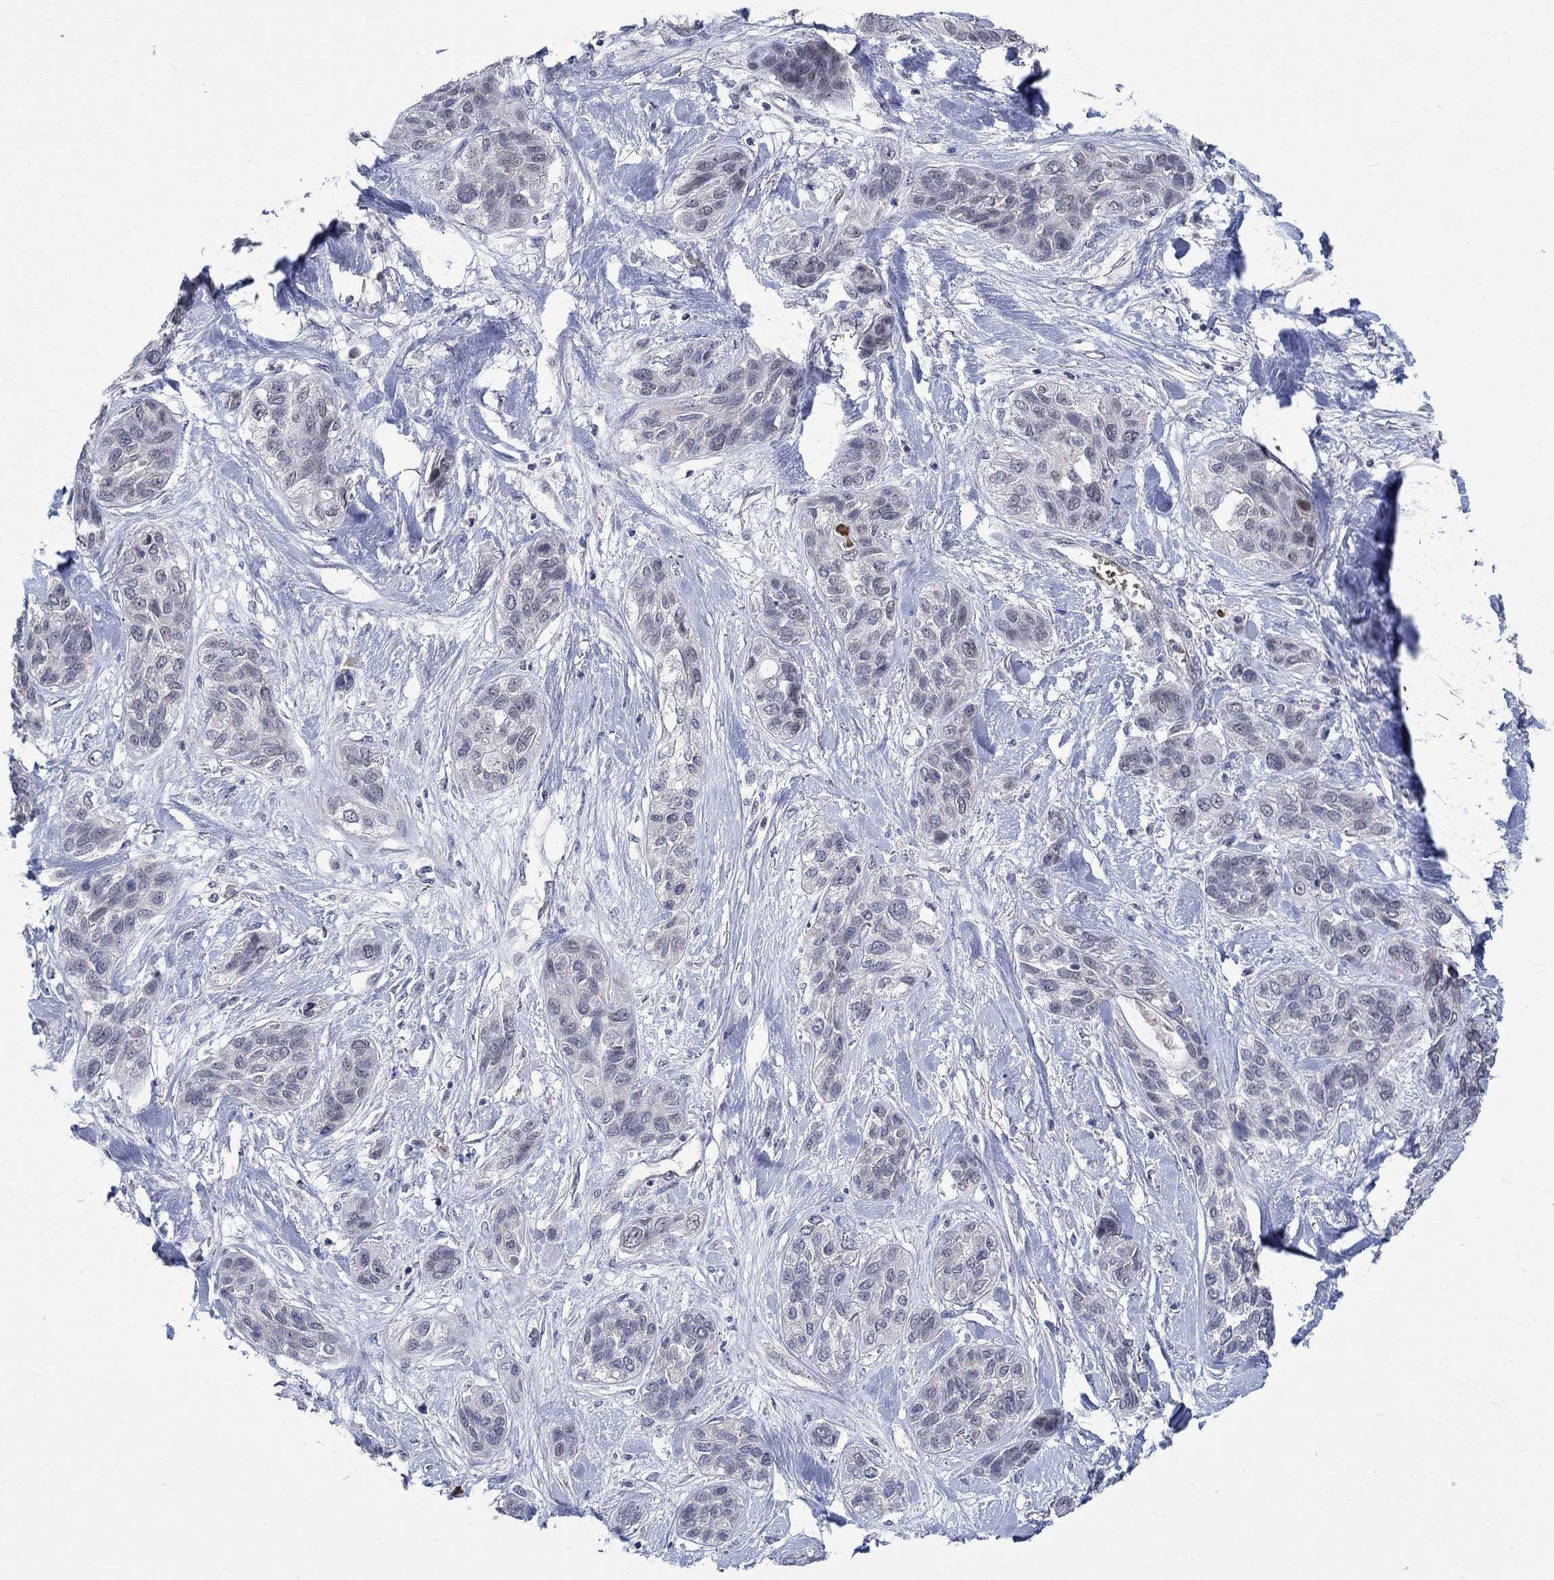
{"staining": {"intensity": "negative", "quantity": "none", "location": "none"}, "tissue": "lung cancer", "cell_type": "Tumor cells", "image_type": "cancer", "snomed": [{"axis": "morphology", "description": "Squamous cell carcinoma, NOS"}, {"axis": "topography", "description": "Lung"}], "caption": "Immunohistochemistry (IHC) of lung squamous cell carcinoma shows no expression in tumor cells.", "gene": "WASF1", "patient": {"sex": "female", "age": 70}}